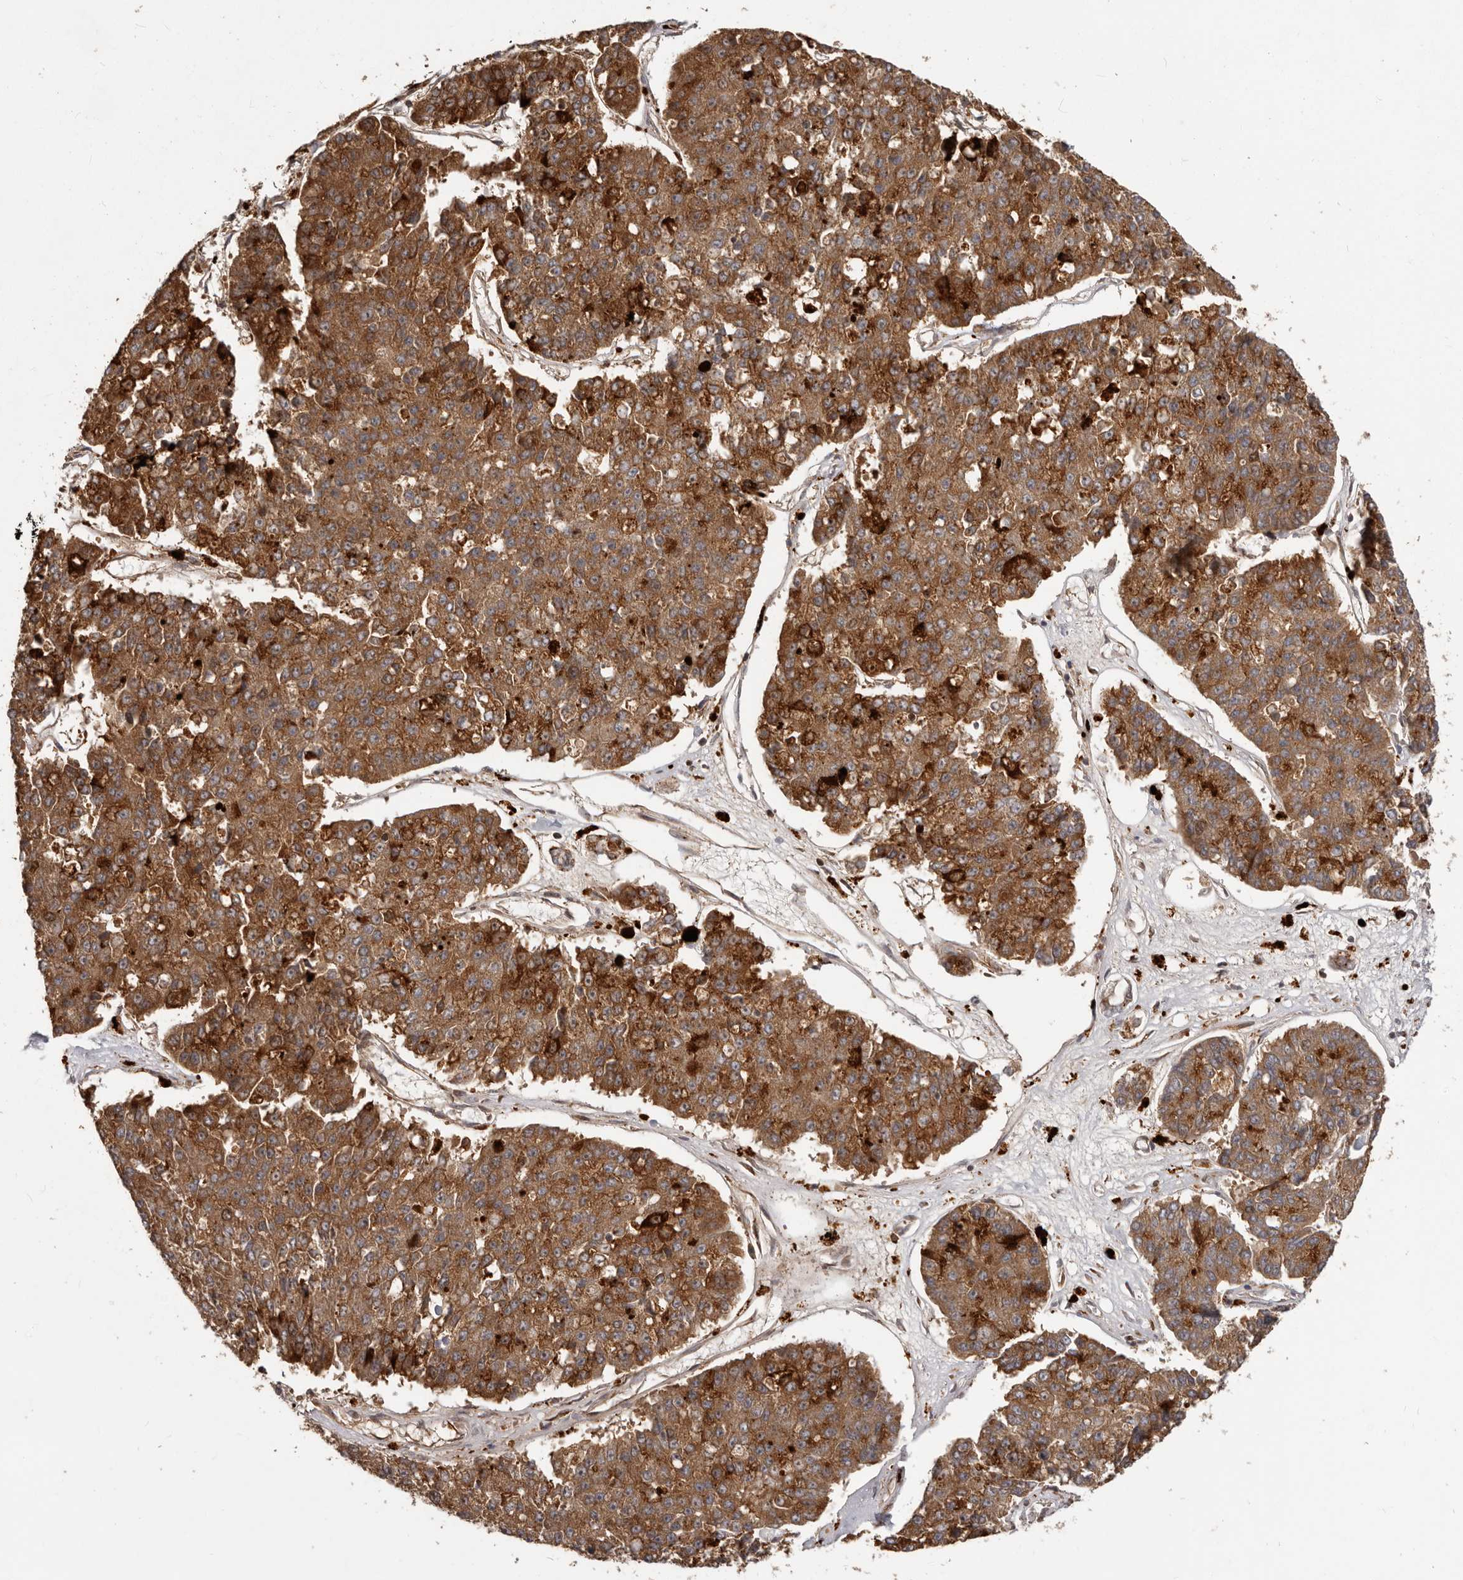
{"staining": {"intensity": "strong", "quantity": ">75%", "location": "cytoplasmic/membranous"}, "tissue": "pancreatic cancer", "cell_type": "Tumor cells", "image_type": "cancer", "snomed": [{"axis": "morphology", "description": "Adenocarcinoma, NOS"}, {"axis": "topography", "description": "Pancreas"}], "caption": "Immunohistochemistry of human adenocarcinoma (pancreatic) shows high levels of strong cytoplasmic/membranous staining in about >75% of tumor cells.", "gene": "RNF187", "patient": {"sex": "male", "age": 50}}